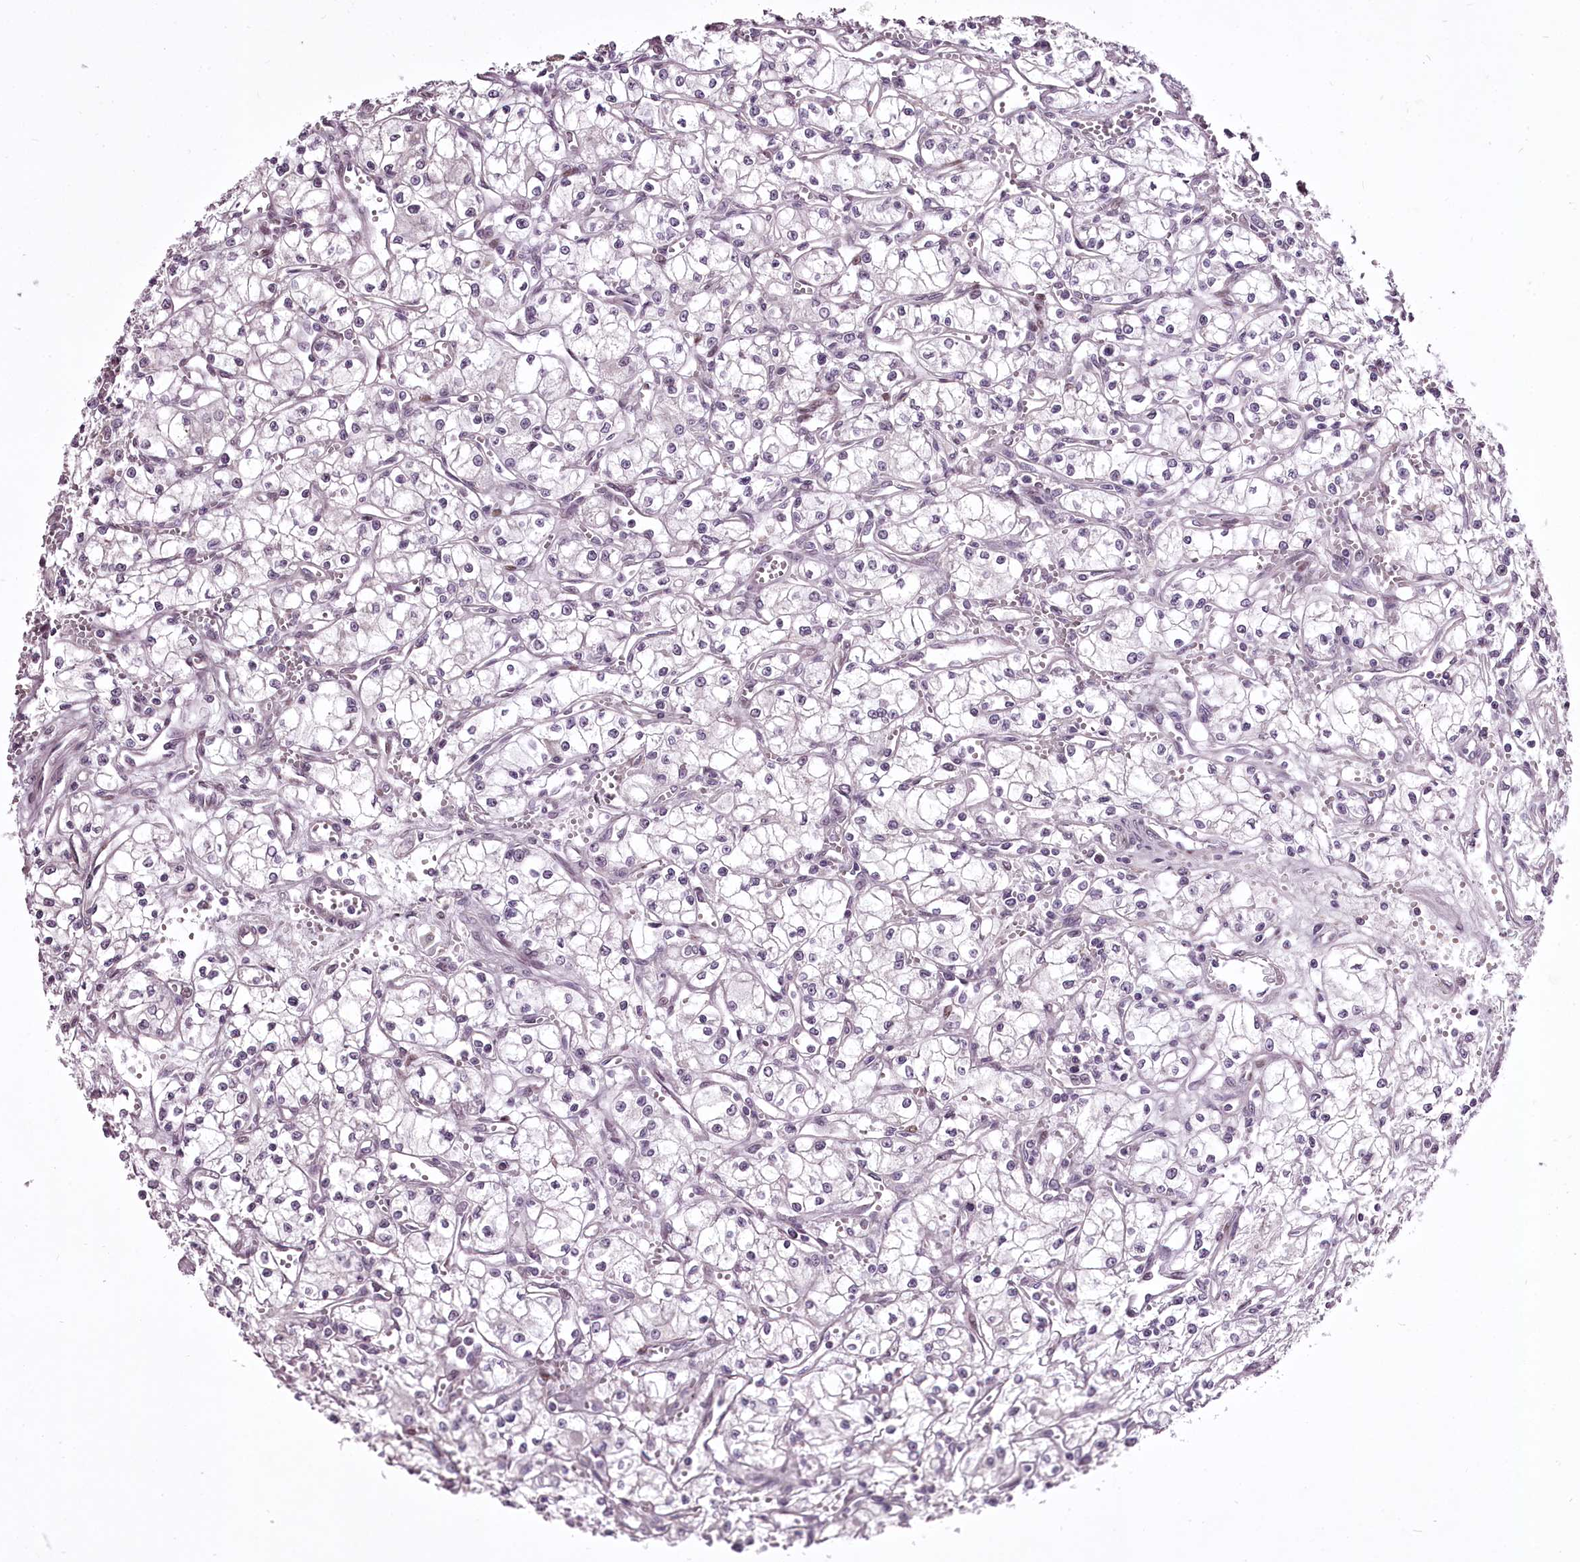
{"staining": {"intensity": "weak", "quantity": "<25%", "location": "nuclear"}, "tissue": "renal cancer", "cell_type": "Tumor cells", "image_type": "cancer", "snomed": [{"axis": "morphology", "description": "Adenocarcinoma, NOS"}, {"axis": "topography", "description": "Kidney"}], "caption": "High magnification brightfield microscopy of renal adenocarcinoma stained with DAB (3,3'-diaminobenzidine) (brown) and counterstained with hematoxylin (blue): tumor cells show no significant expression.", "gene": "C1orf56", "patient": {"sex": "male", "age": 59}}